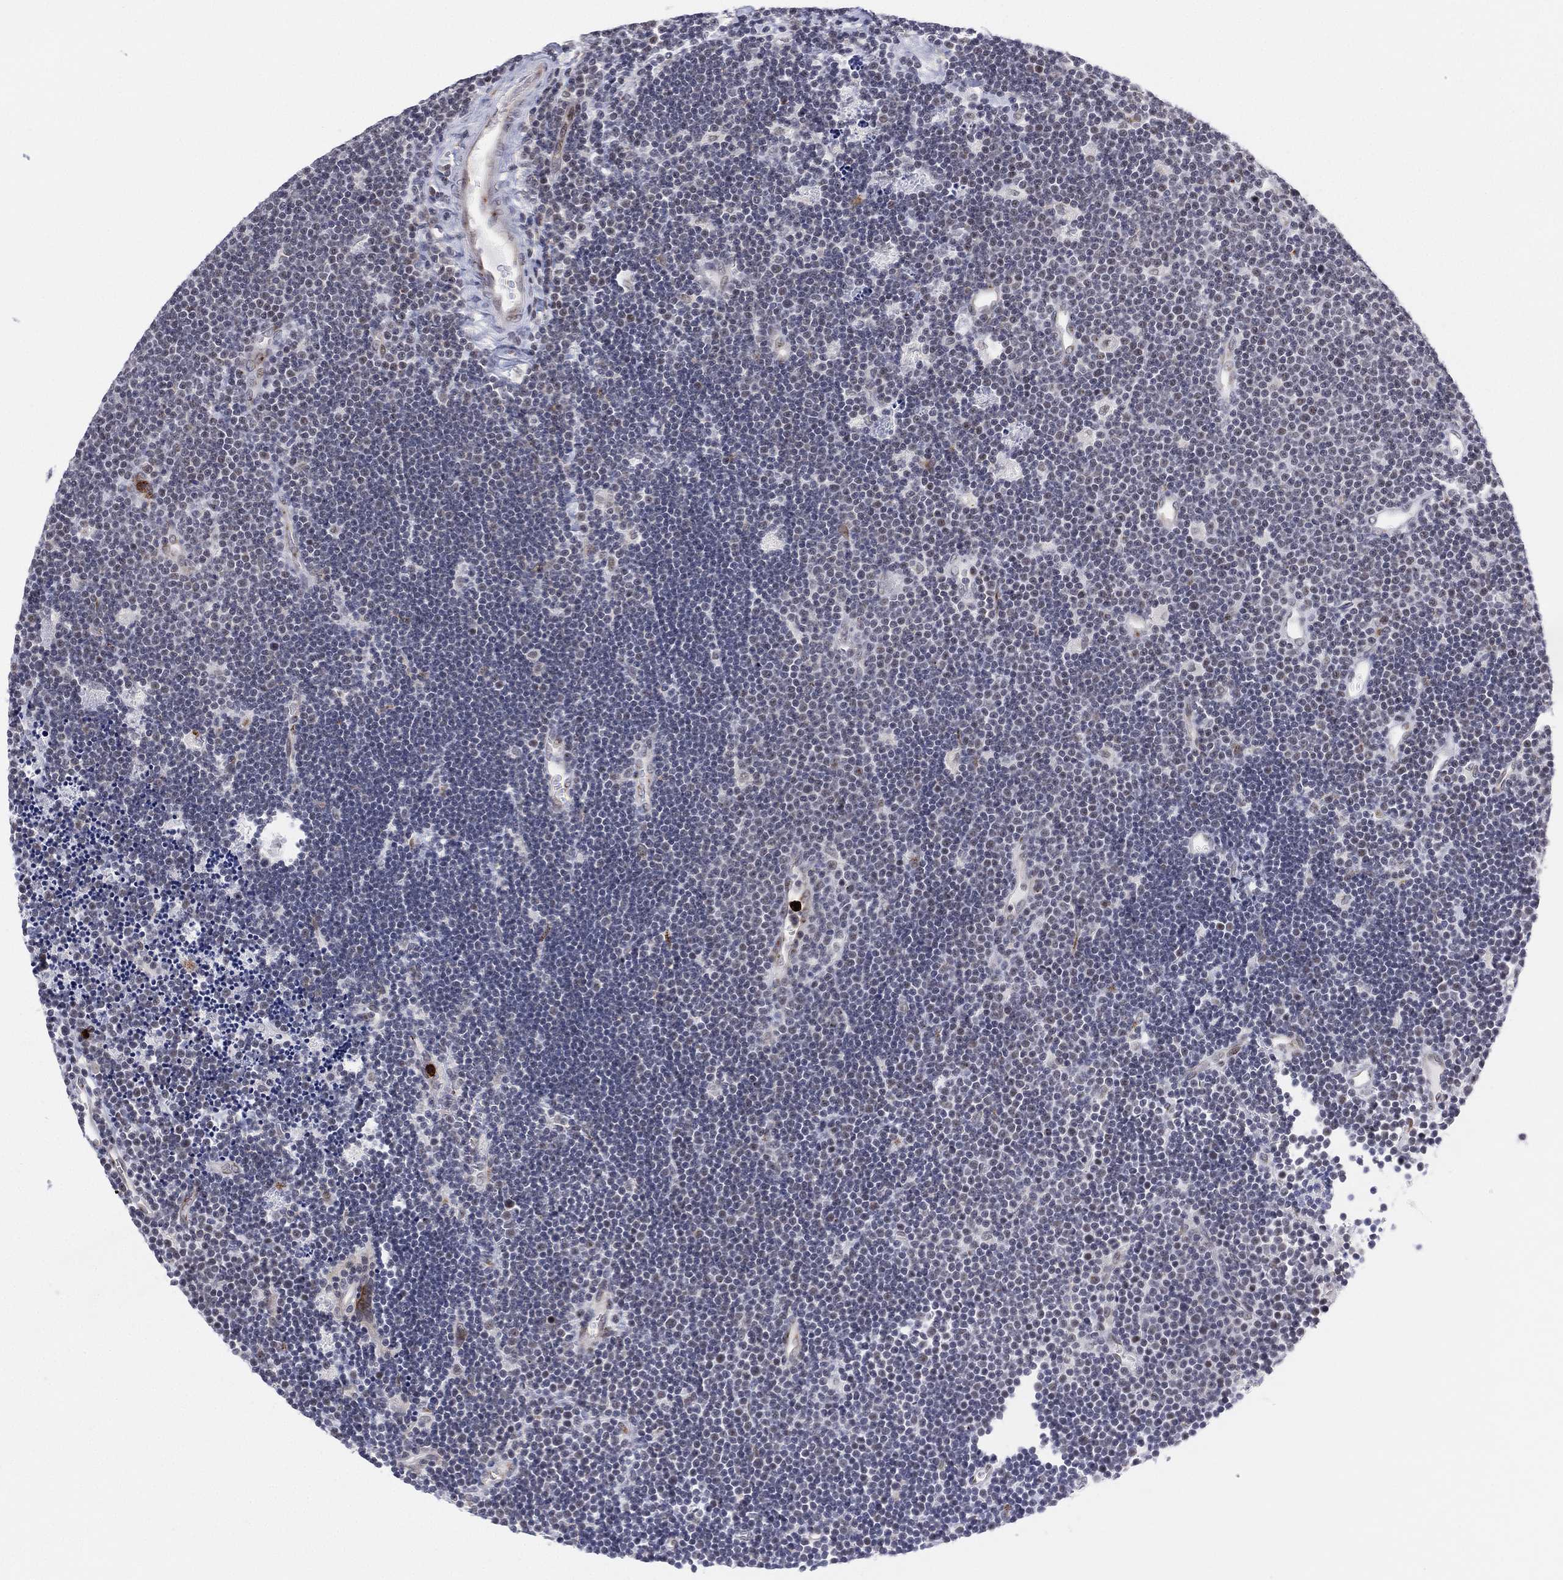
{"staining": {"intensity": "negative", "quantity": "none", "location": "none"}, "tissue": "lymphoma", "cell_type": "Tumor cells", "image_type": "cancer", "snomed": [{"axis": "morphology", "description": "Malignant lymphoma, non-Hodgkin's type, Low grade"}, {"axis": "topography", "description": "Brain"}], "caption": "Histopathology image shows no protein staining in tumor cells of lymphoma tissue.", "gene": "CD177", "patient": {"sex": "female", "age": 66}}